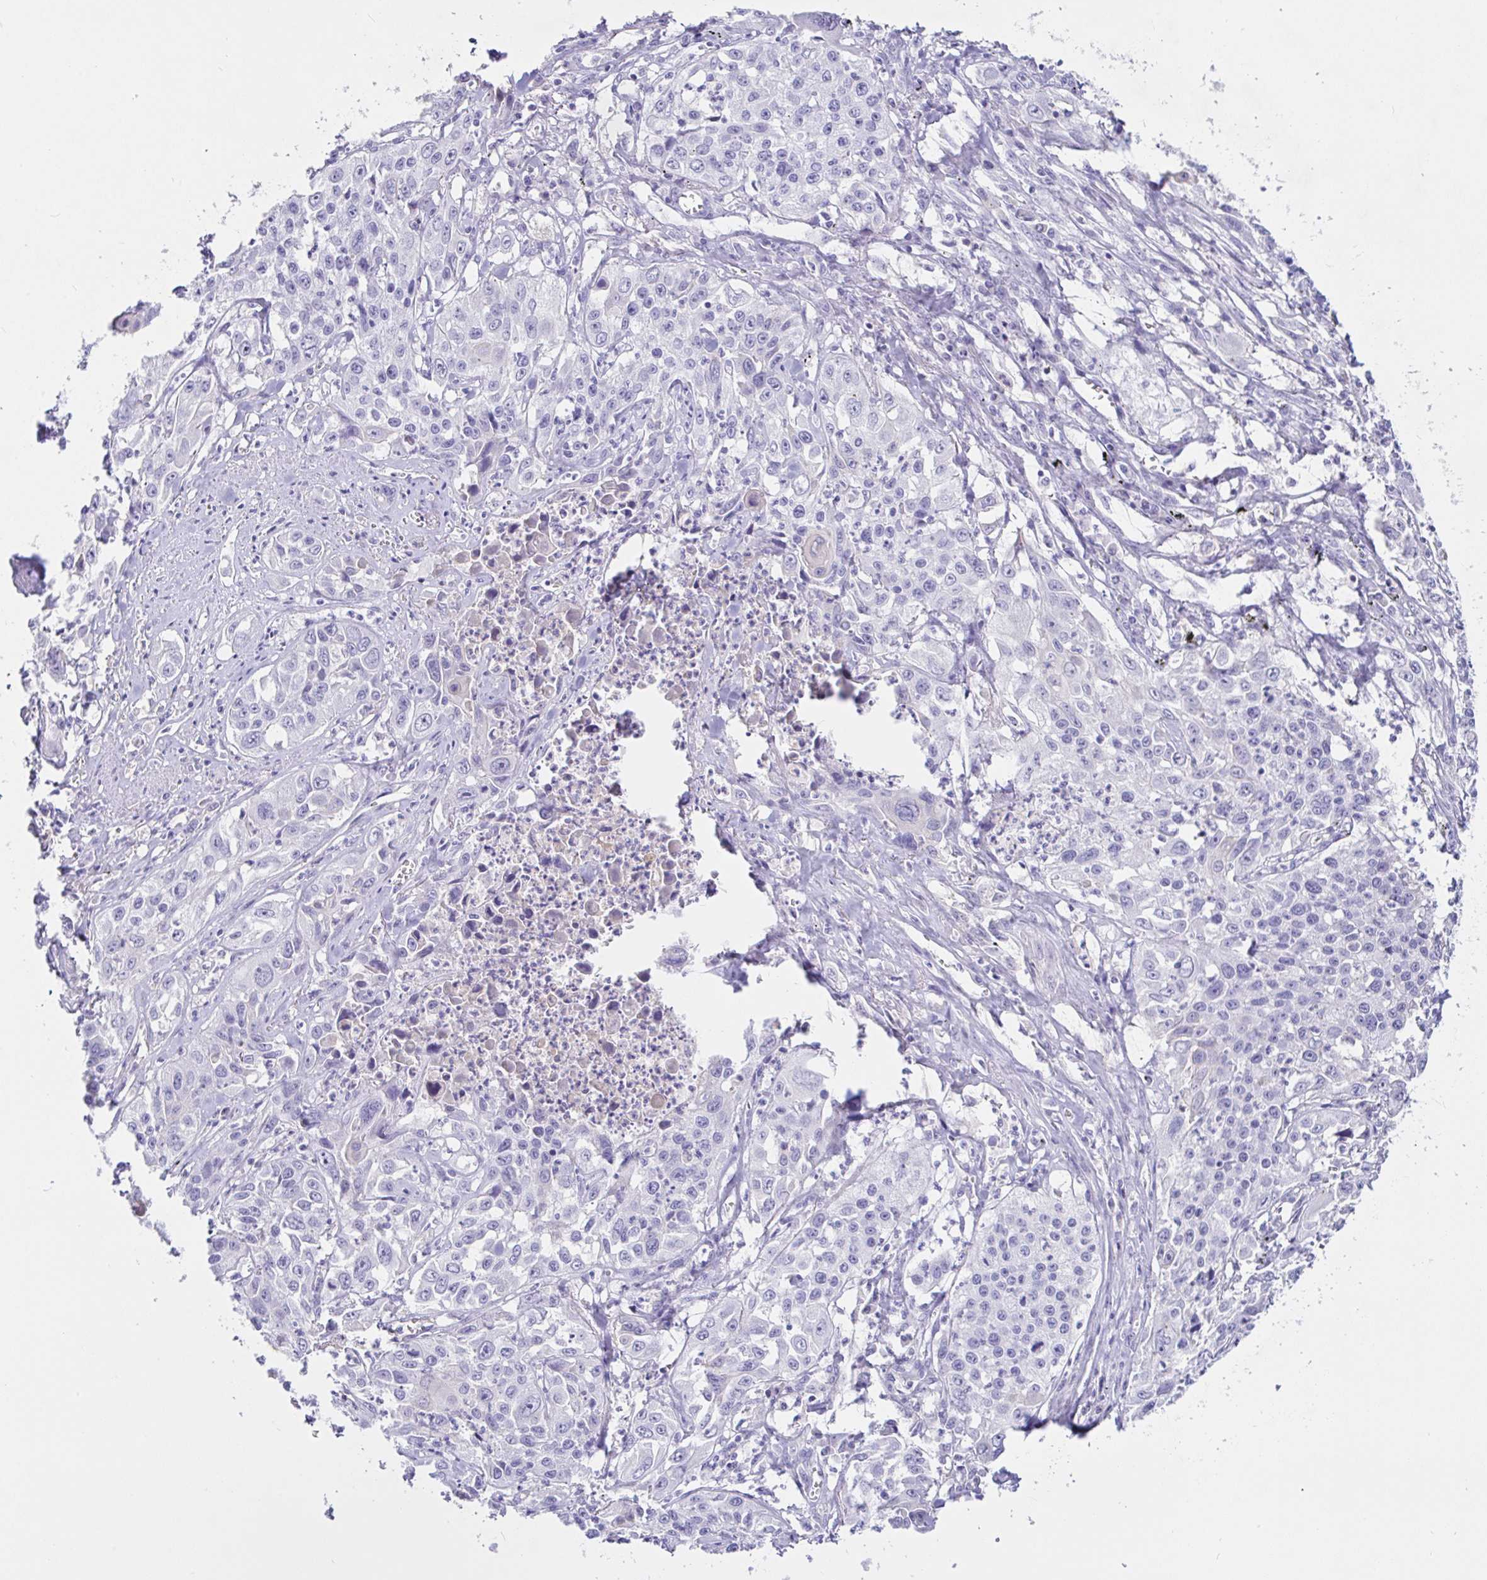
{"staining": {"intensity": "negative", "quantity": "none", "location": "none"}, "tissue": "lung cancer", "cell_type": "Tumor cells", "image_type": "cancer", "snomed": [{"axis": "morphology", "description": "Squamous cell carcinoma, NOS"}, {"axis": "morphology", "description": "Squamous cell carcinoma, metastatic, NOS"}, {"axis": "topography", "description": "Lung"}, {"axis": "topography", "description": "Pleura, NOS"}], "caption": "Immunohistochemical staining of lung cancer reveals no significant expression in tumor cells.", "gene": "SAA4", "patient": {"sex": "male", "age": 72}}